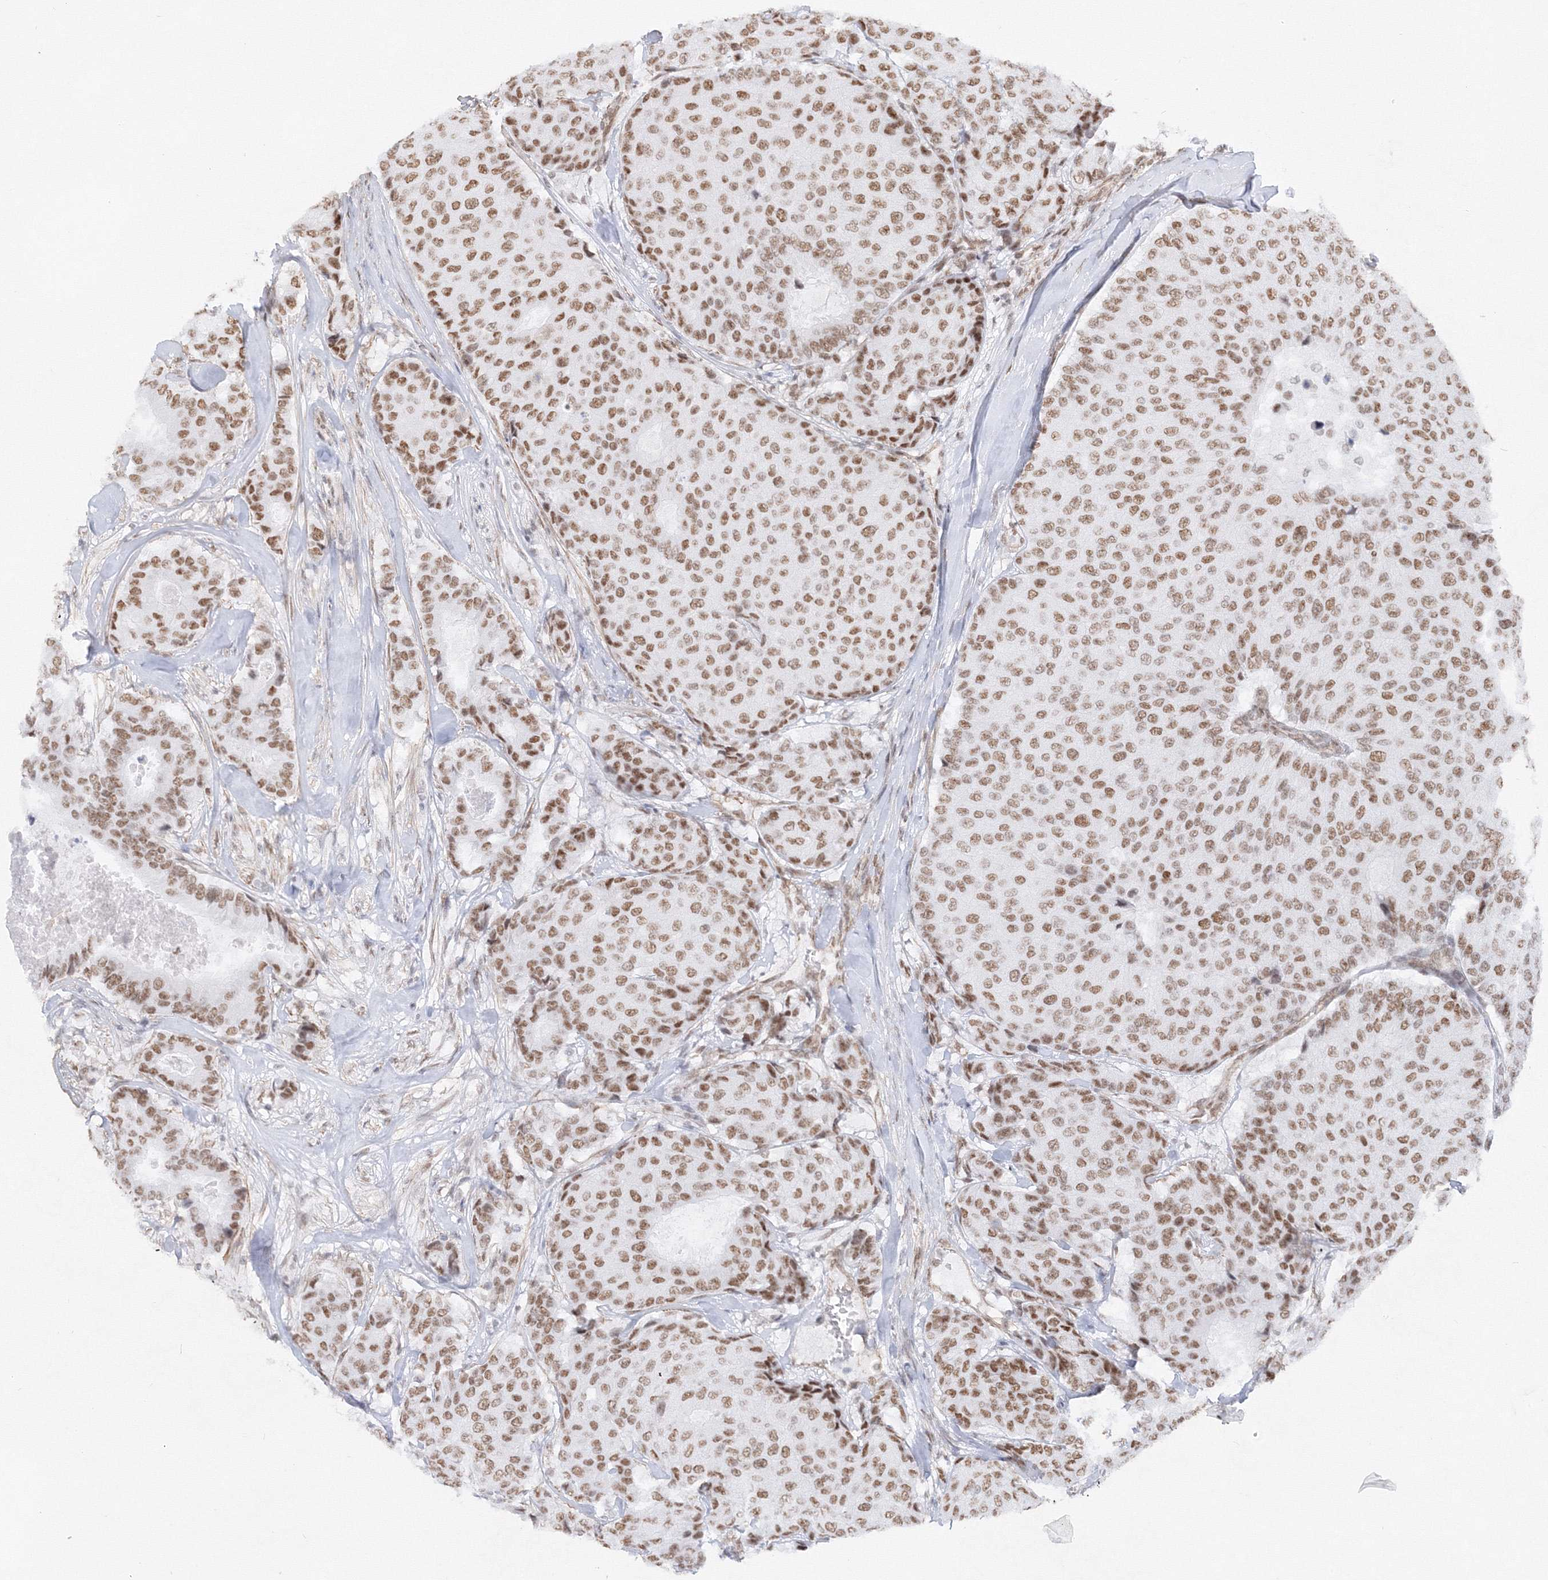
{"staining": {"intensity": "moderate", "quantity": ">75%", "location": "nuclear"}, "tissue": "breast cancer", "cell_type": "Tumor cells", "image_type": "cancer", "snomed": [{"axis": "morphology", "description": "Duct carcinoma"}, {"axis": "topography", "description": "Breast"}], "caption": "Immunohistochemistry (DAB) staining of human breast cancer (invasive ductal carcinoma) exhibits moderate nuclear protein expression in approximately >75% of tumor cells.", "gene": "ZNF638", "patient": {"sex": "female", "age": 75}}